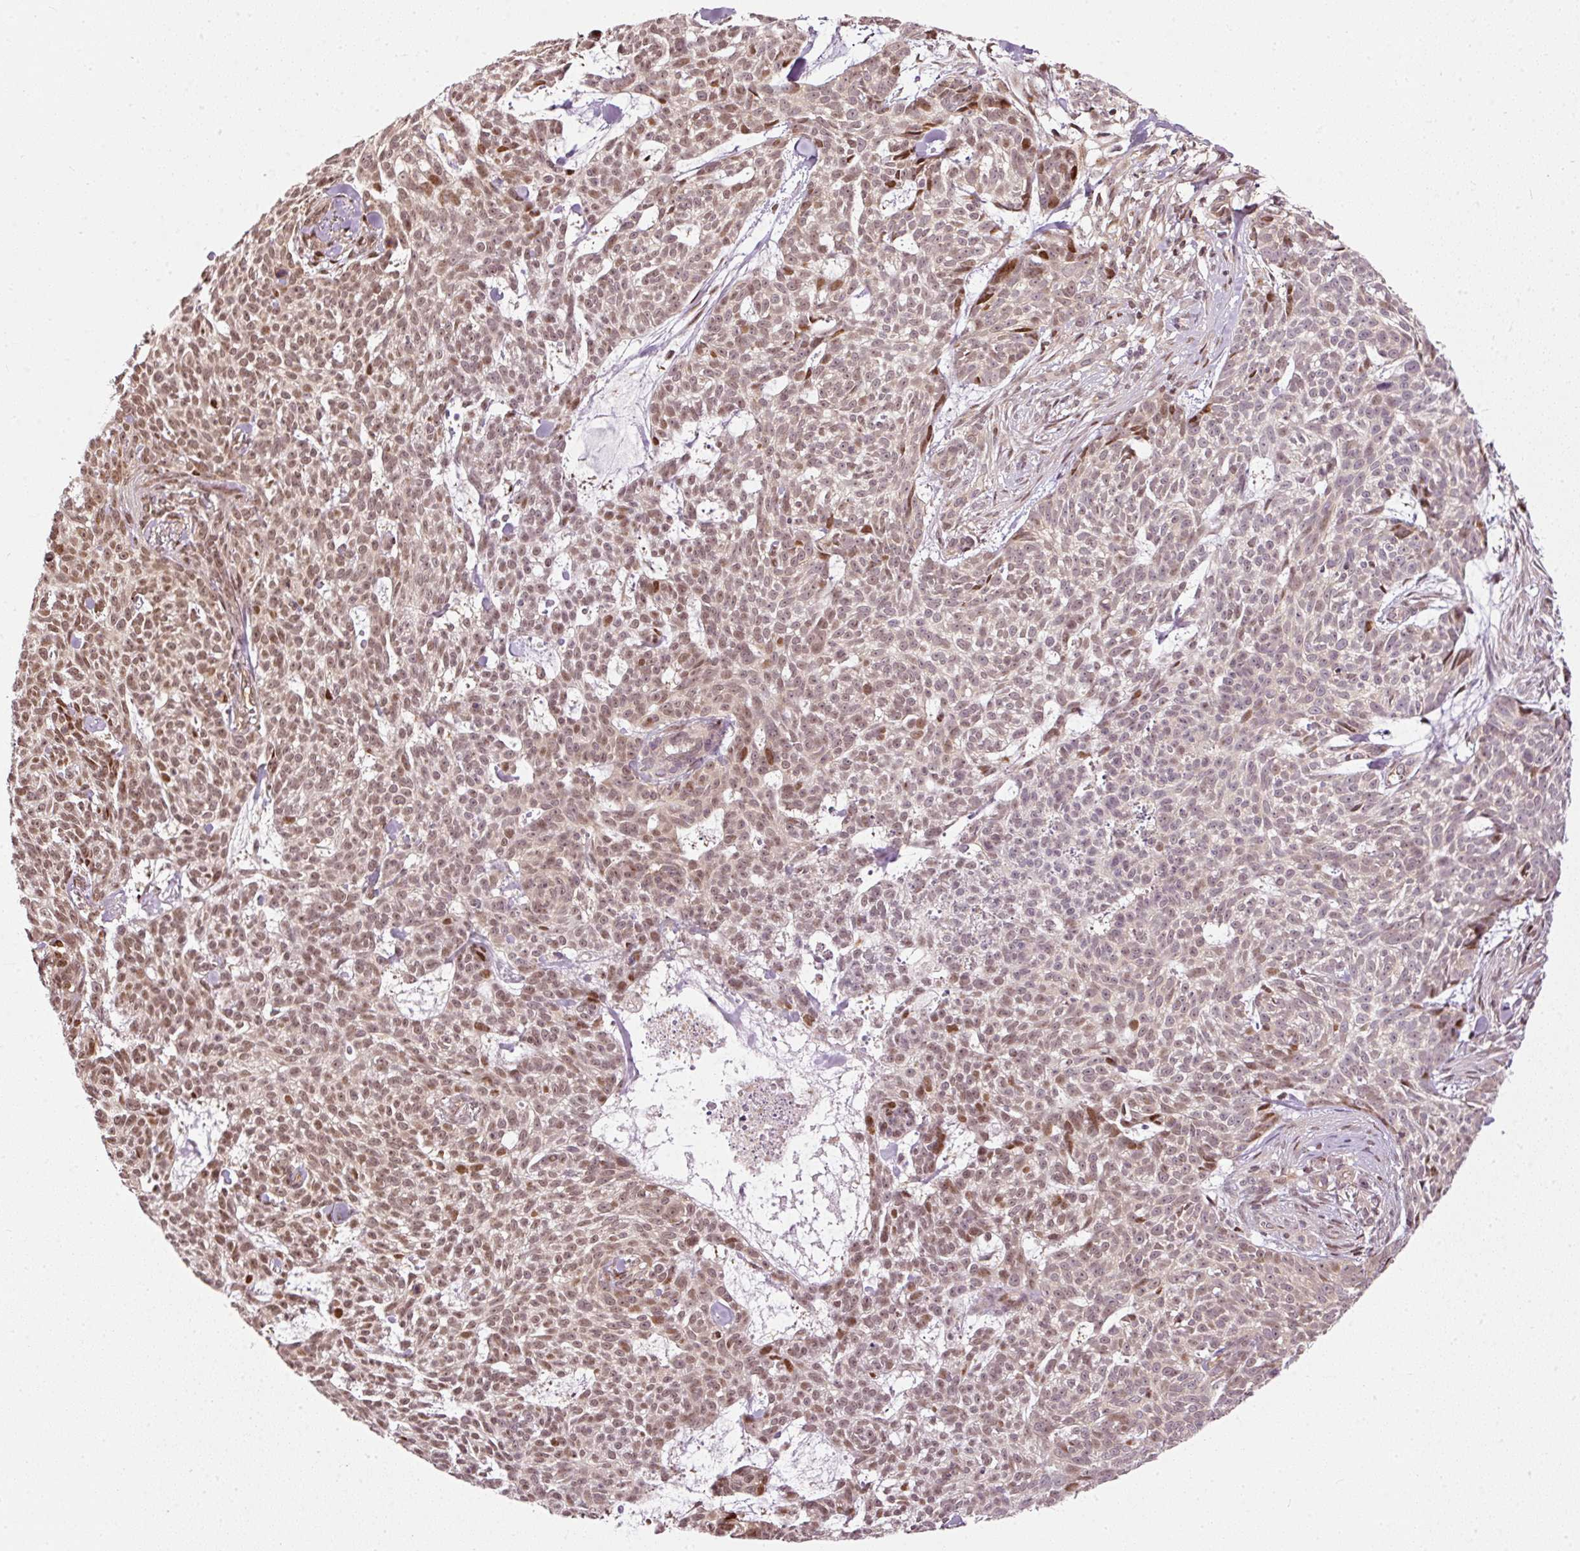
{"staining": {"intensity": "moderate", "quantity": ">75%", "location": "nuclear"}, "tissue": "skin cancer", "cell_type": "Tumor cells", "image_type": "cancer", "snomed": [{"axis": "morphology", "description": "Basal cell carcinoma"}, {"axis": "topography", "description": "Skin"}], "caption": "Skin cancer stained with a brown dye demonstrates moderate nuclear positive staining in about >75% of tumor cells.", "gene": "ZNF778", "patient": {"sex": "female", "age": 93}}